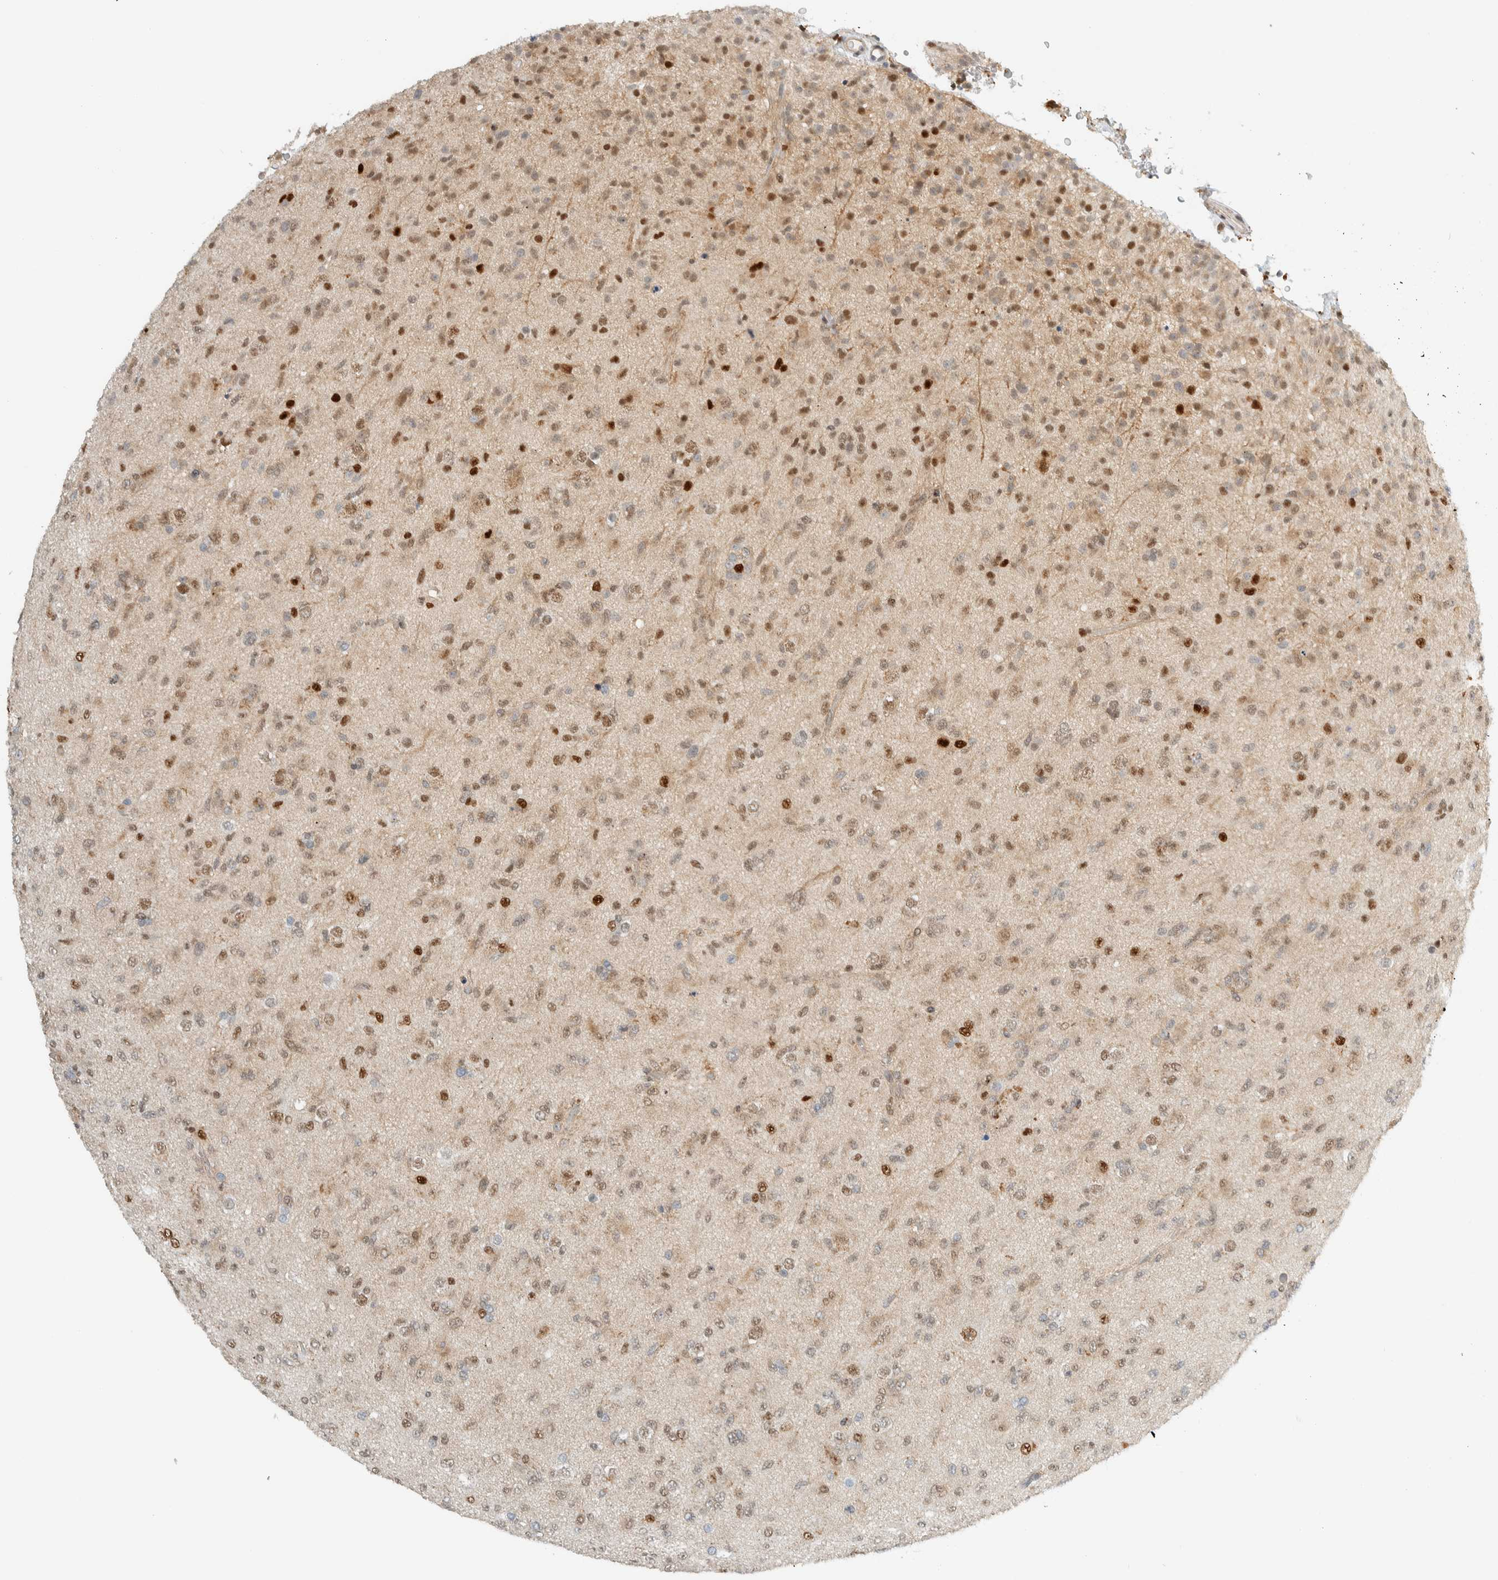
{"staining": {"intensity": "strong", "quantity": "25%-75%", "location": "nuclear"}, "tissue": "glioma", "cell_type": "Tumor cells", "image_type": "cancer", "snomed": [{"axis": "morphology", "description": "Glioma, malignant, Low grade"}, {"axis": "topography", "description": "Brain"}], "caption": "The immunohistochemical stain shows strong nuclear staining in tumor cells of glioma tissue.", "gene": "TFE3", "patient": {"sex": "male", "age": 65}}